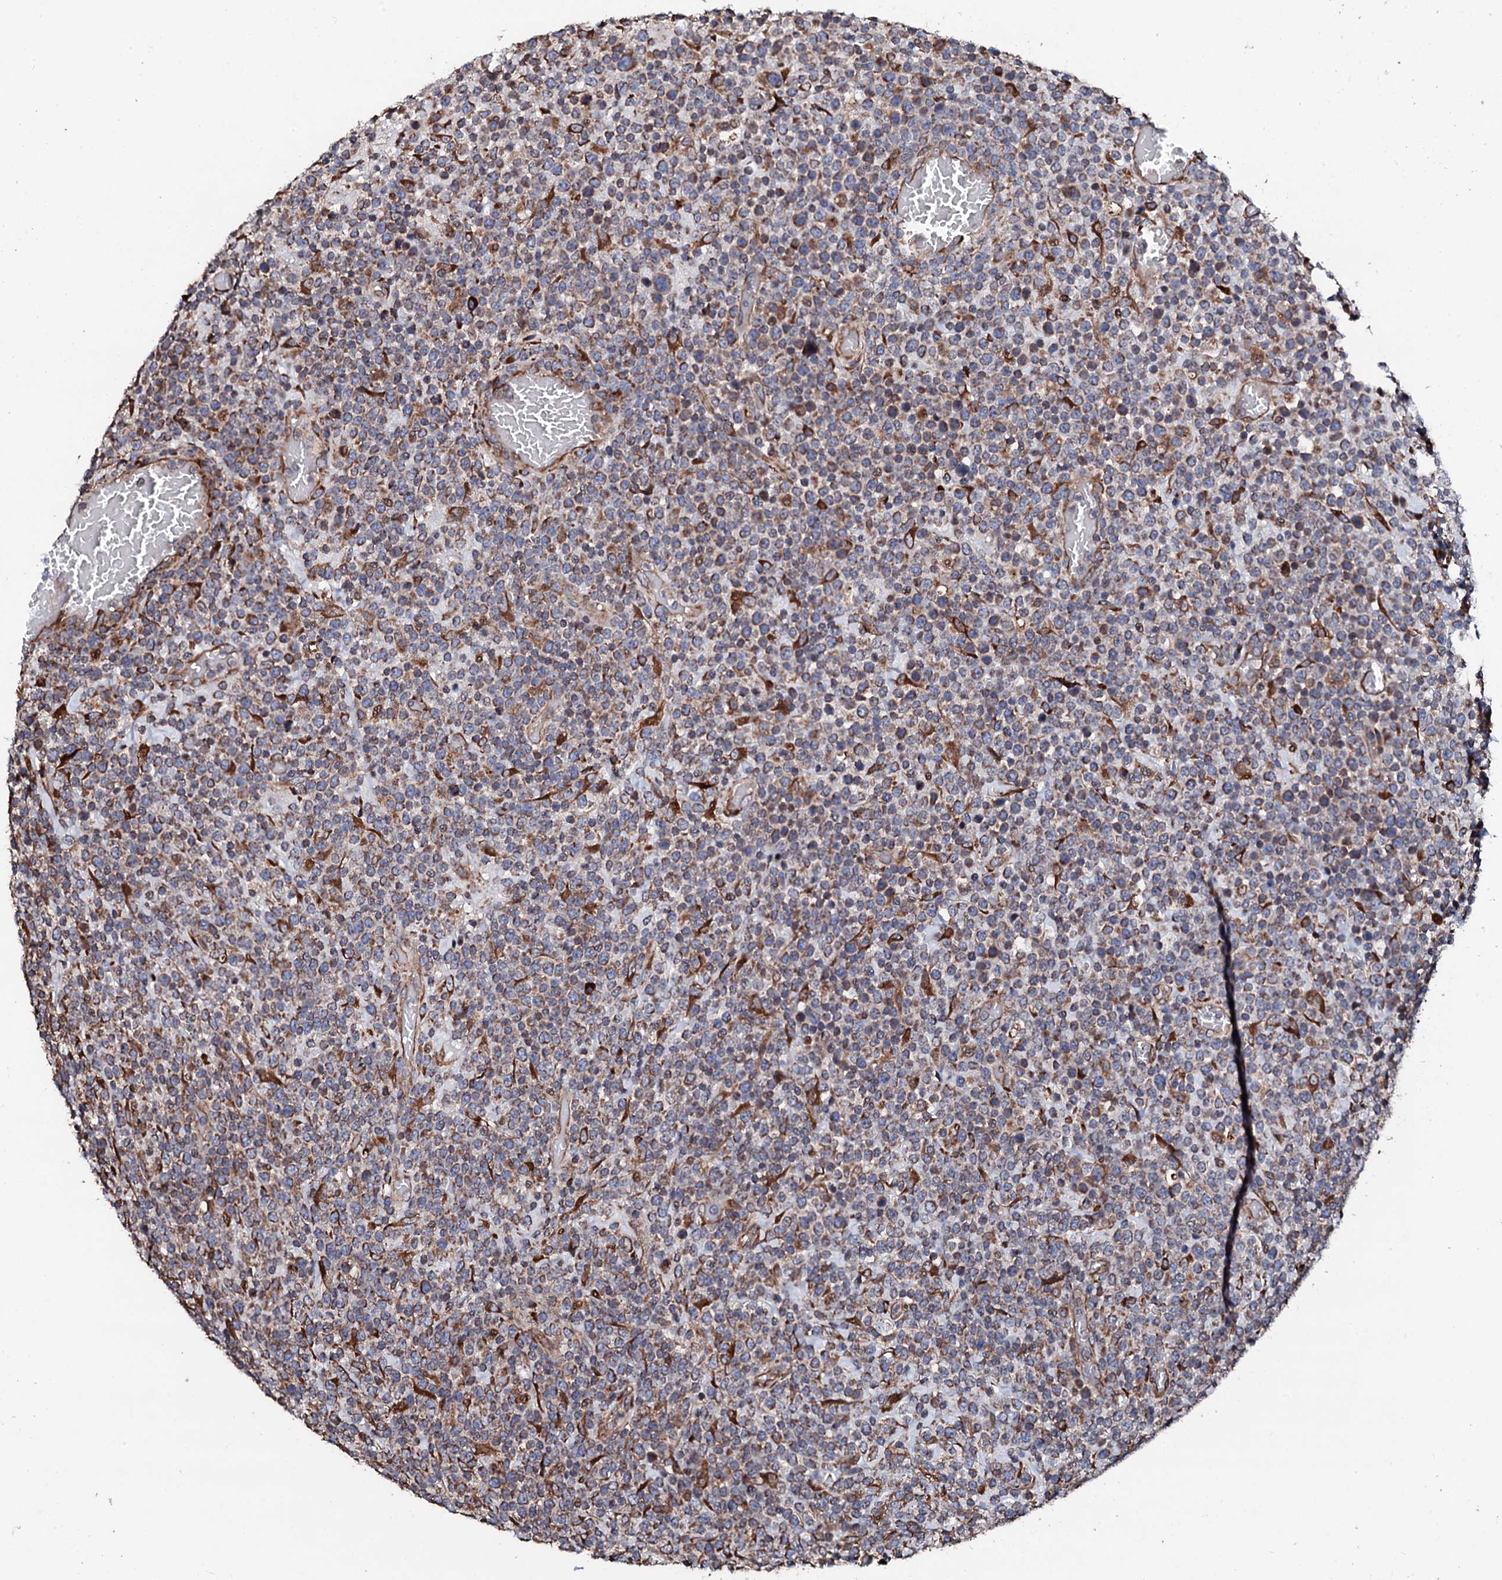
{"staining": {"intensity": "moderate", "quantity": ">75%", "location": "cytoplasmic/membranous"}, "tissue": "lymphoma", "cell_type": "Tumor cells", "image_type": "cancer", "snomed": [{"axis": "morphology", "description": "Malignant lymphoma, non-Hodgkin's type, High grade"}, {"axis": "topography", "description": "Colon"}], "caption": "The histopathology image reveals immunohistochemical staining of lymphoma. There is moderate cytoplasmic/membranous staining is present in approximately >75% of tumor cells.", "gene": "CKAP5", "patient": {"sex": "female", "age": 53}}